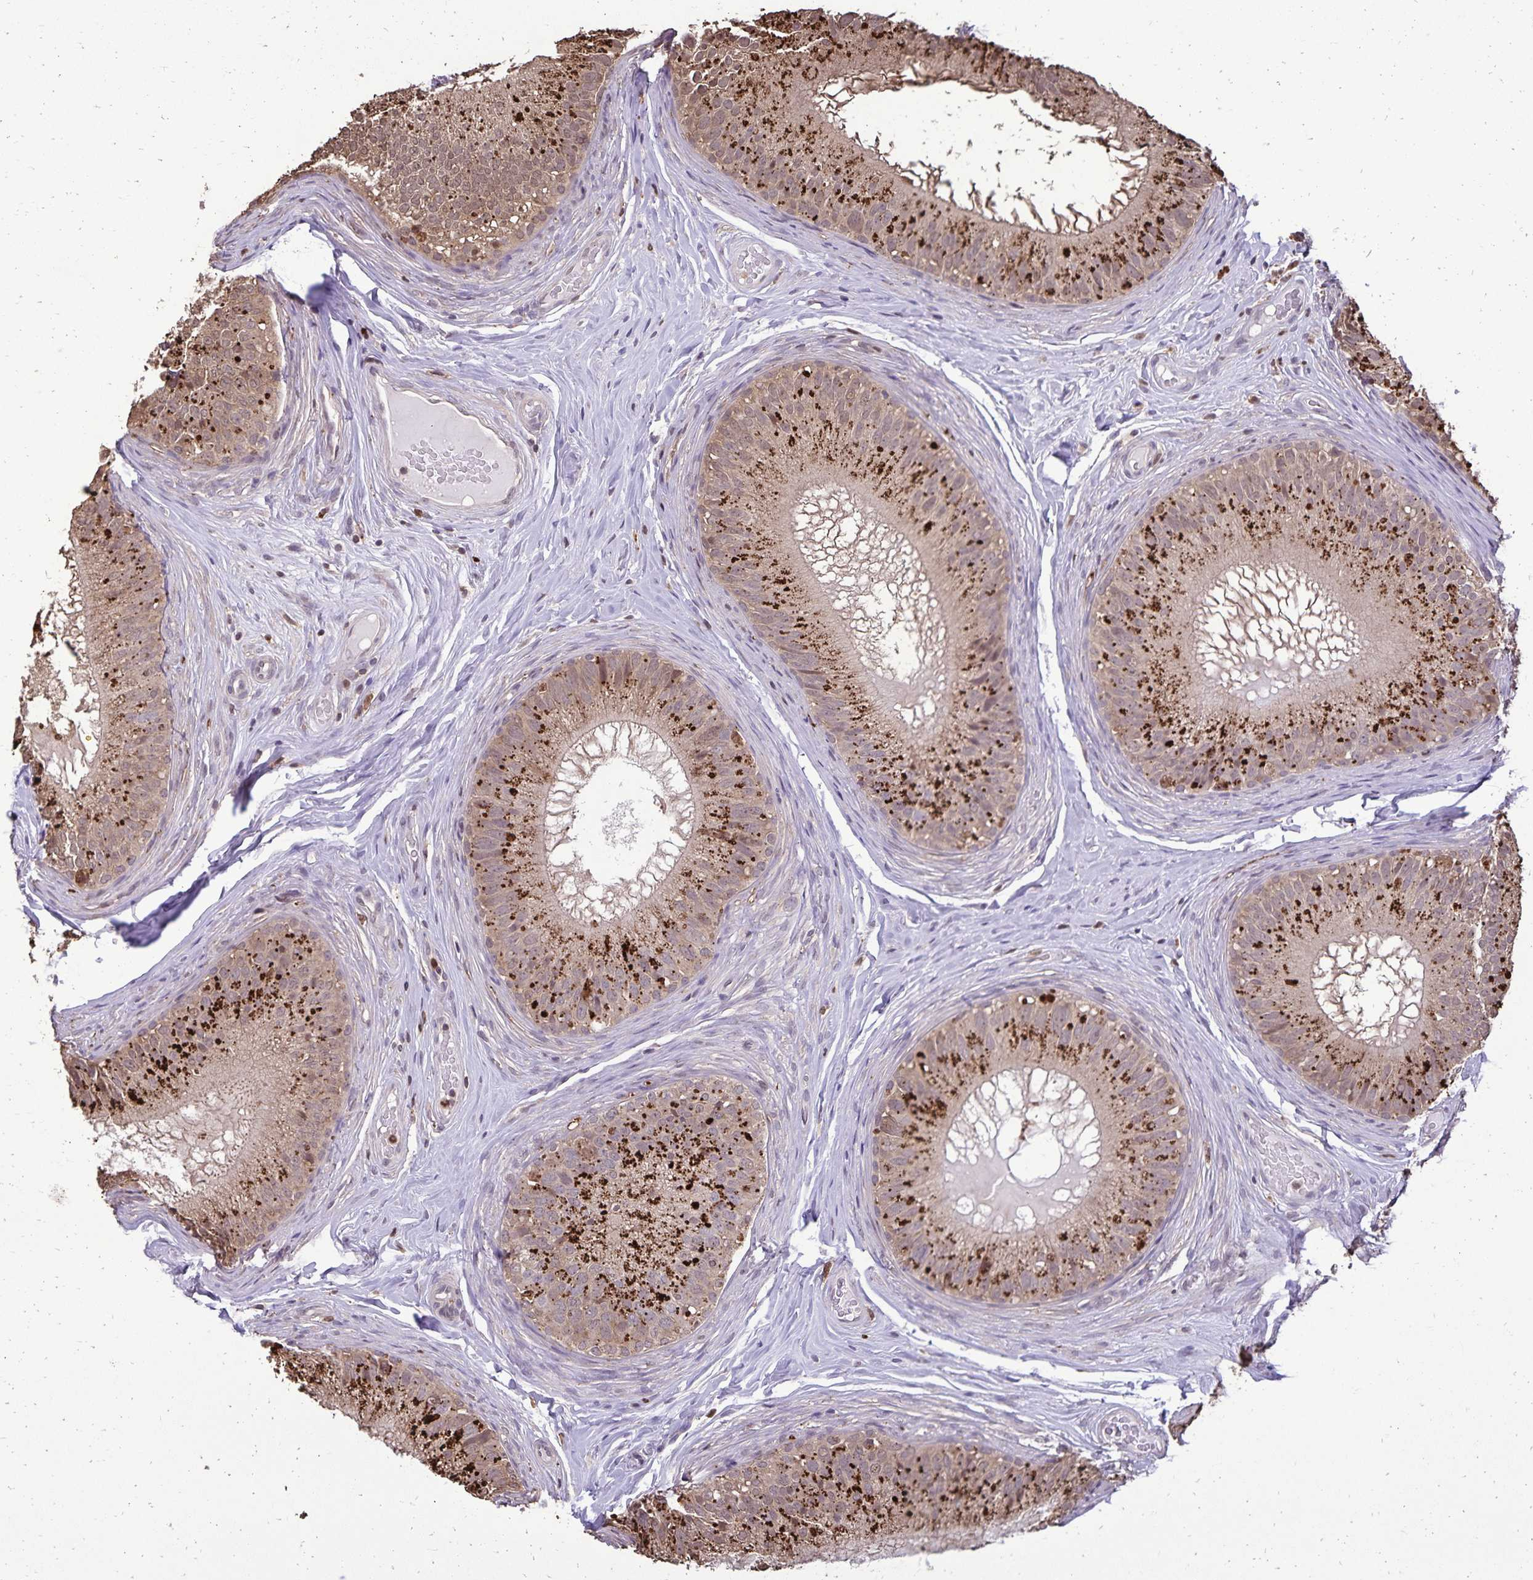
{"staining": {"intensity": "strong", "quantity": ">75%", "location": "cytoplasmic/membranous"}, "tissue": "epididymis", "cell_type": "Glandular cells", "image_type": "normal", "snomed": [{"axis": "morphology", "description": "Normal tissue, NOS"}, {"axis": "topography", "description": "Epididymis"}], "caption": "Approximately >75% of glandular cells in normal human epididymis reveal strong cytoplasmic/membranous protein positivity as visualized by brown immunohistochemical staining.", "gene": "CHMP1B", "patient": {"sex": "male", "age": 34}}